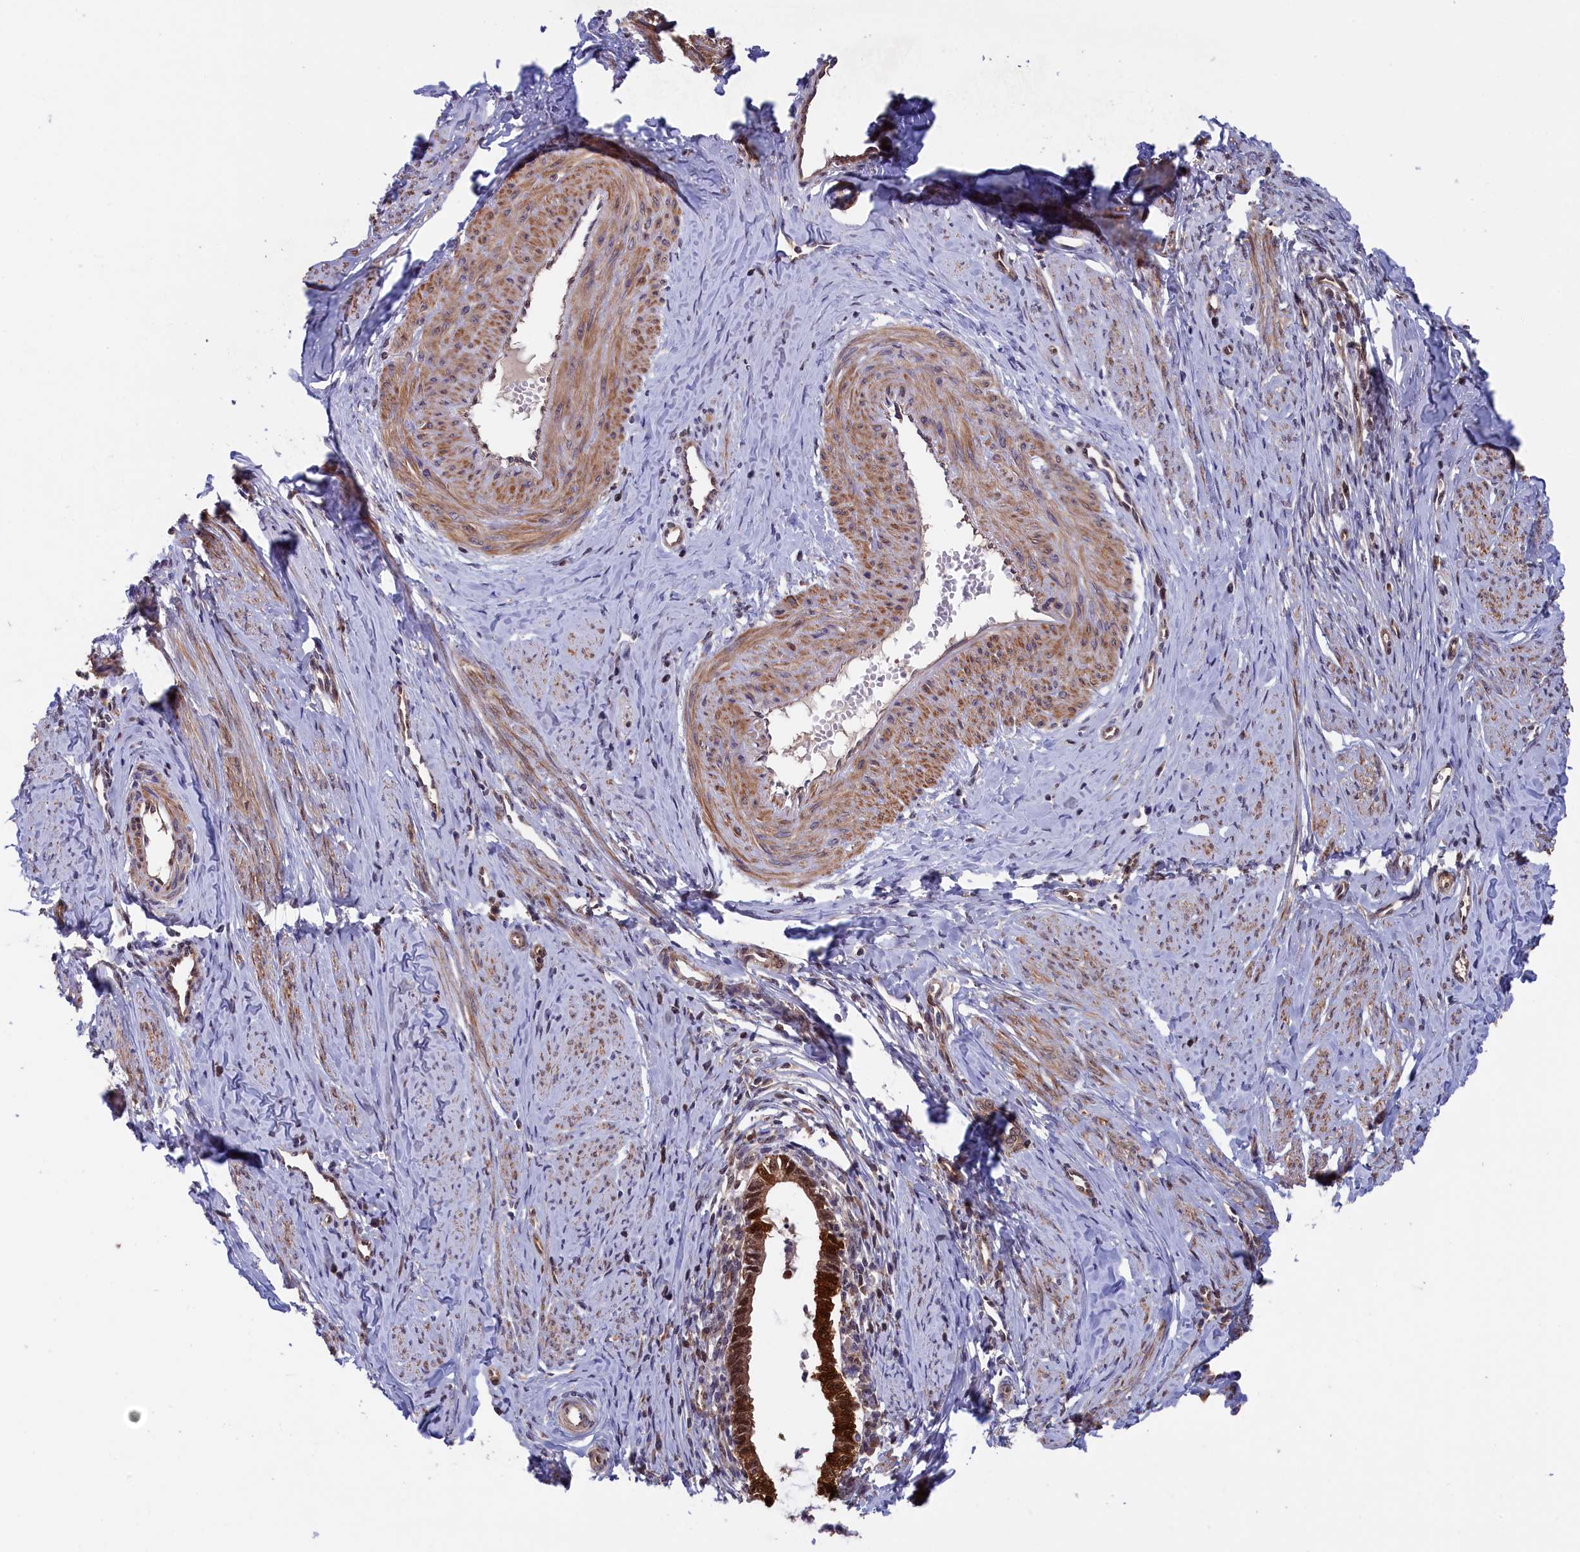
{"staining": {"intensity": "strong", "quantity": ">75%", "location": "cytoplasmic/membranous,nuclear"}, "tissue": "cervical cancer", "cell_type": "Tumor cells", "image_type": "cancer", "snomed": [{"axis": "morphology", "description": "Adenocarcinoma, NOS"}, {"axis": "topography", "description": "Cervix"}], "caption": "High-power microscopy captured an IHC image of cervical cancer, revealing strong cytoplasmic/membranous and nuclear staining in about >75% of tumor cells. (Stains: DAB (3,3'-diaminobenzidine) in brown, nuclei in blue, Microscopy: brightfield microscopy at high magnification).", "gene": "JPT2", "patient": {"sex": "female", "age": 36}}